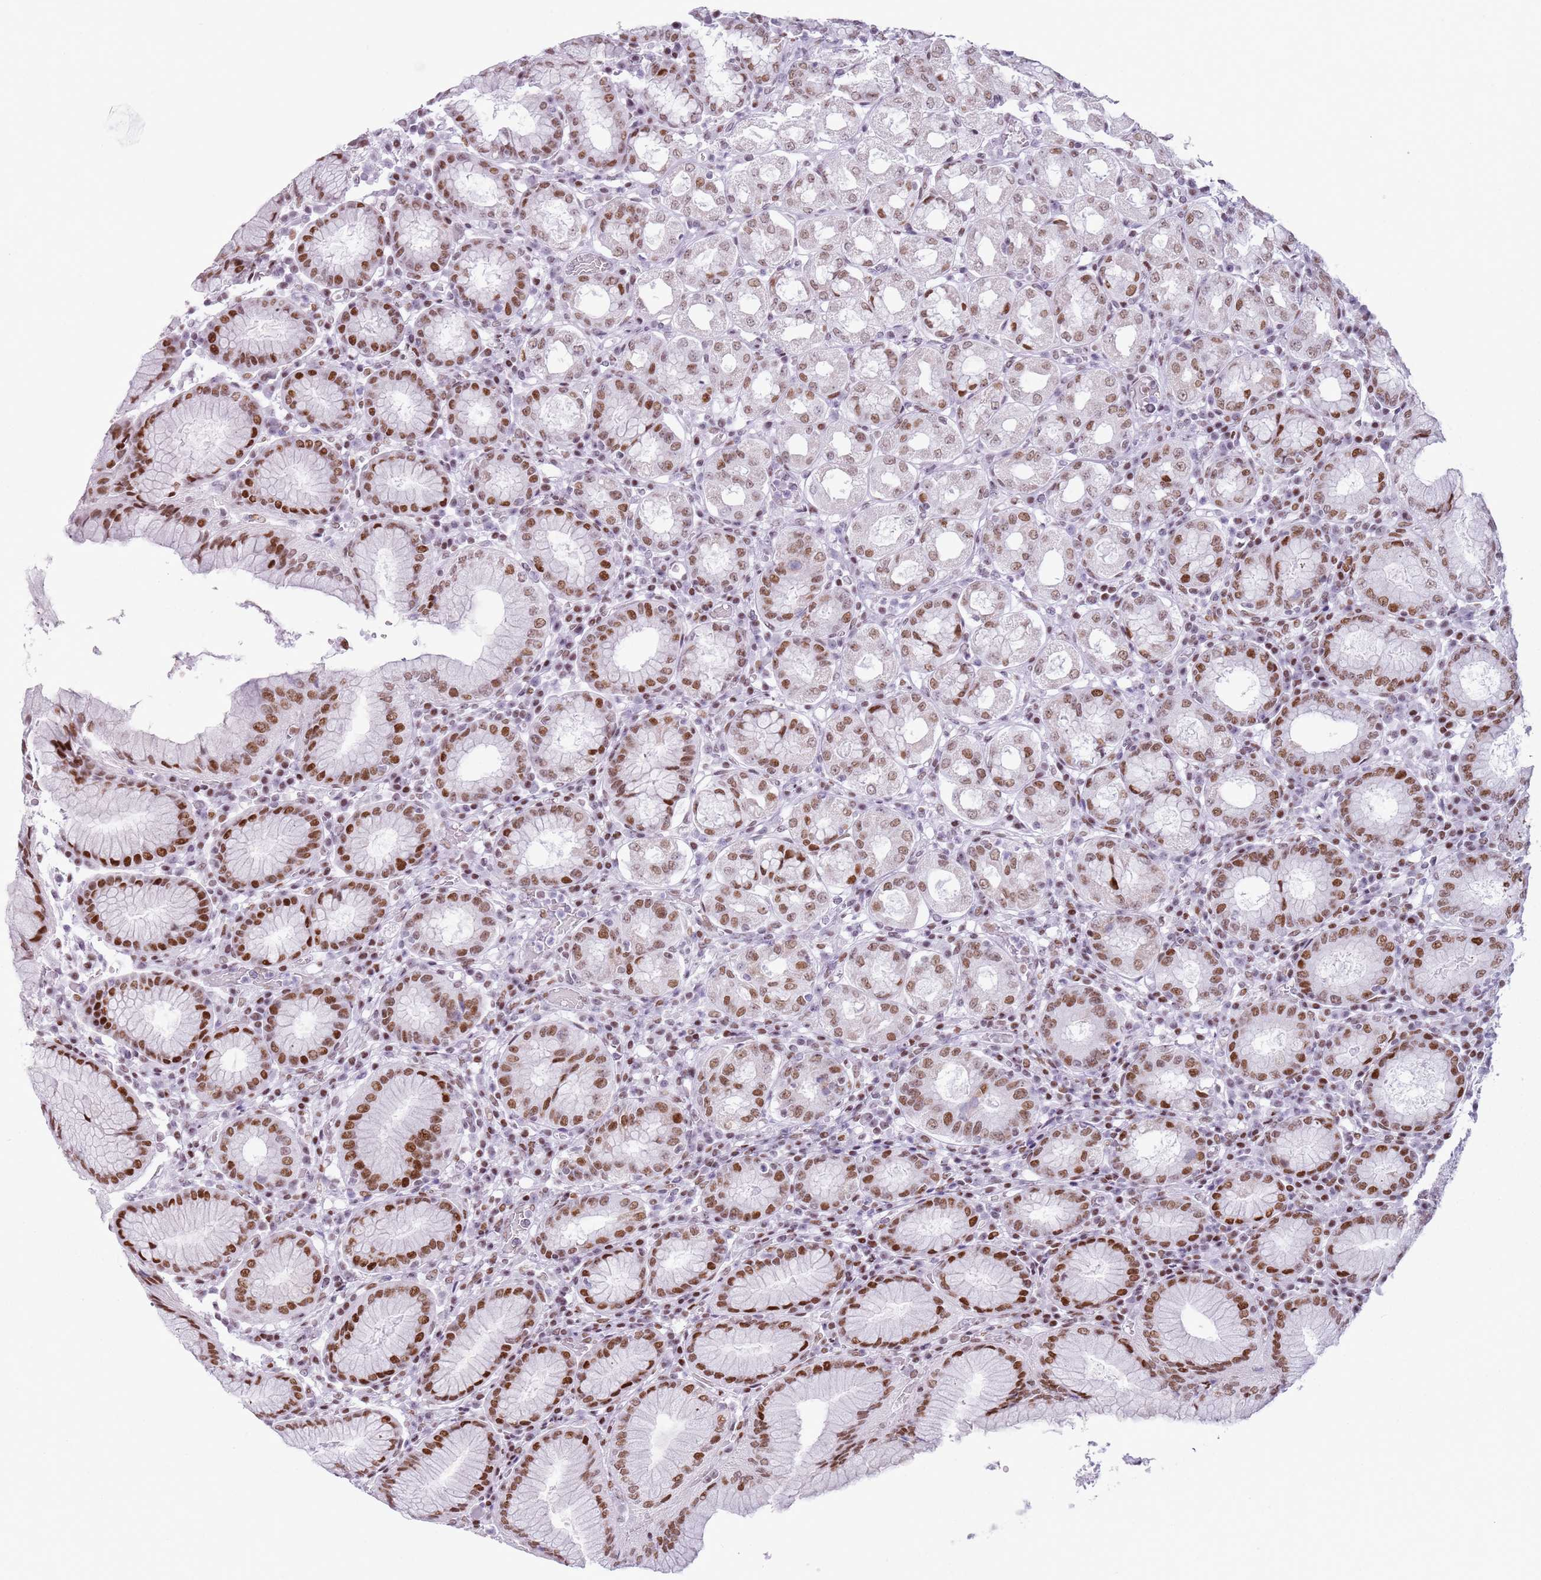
{"staining": {"intensity": "moderate", "quantity": ">75%", "location": "nuclear"}, "tissue": "stomach", "cell_type": "Glandular cells", "image_type": "normal", "snomed": [{"axis": "morphology", "description": "Normal tissue, NOS"}, {"axis": "topography", "description": "Stomach"}, {"axis": "topography", "description": "Stomach, lower"}], "caption": "This histopathology image exhibits immunohistochemistry staining of normal stomach, with medium moderate nuclear staining in about >75% of glandular cells.", "gene": "FAM104B", "patient": {"sex": "female", "age": 56}}